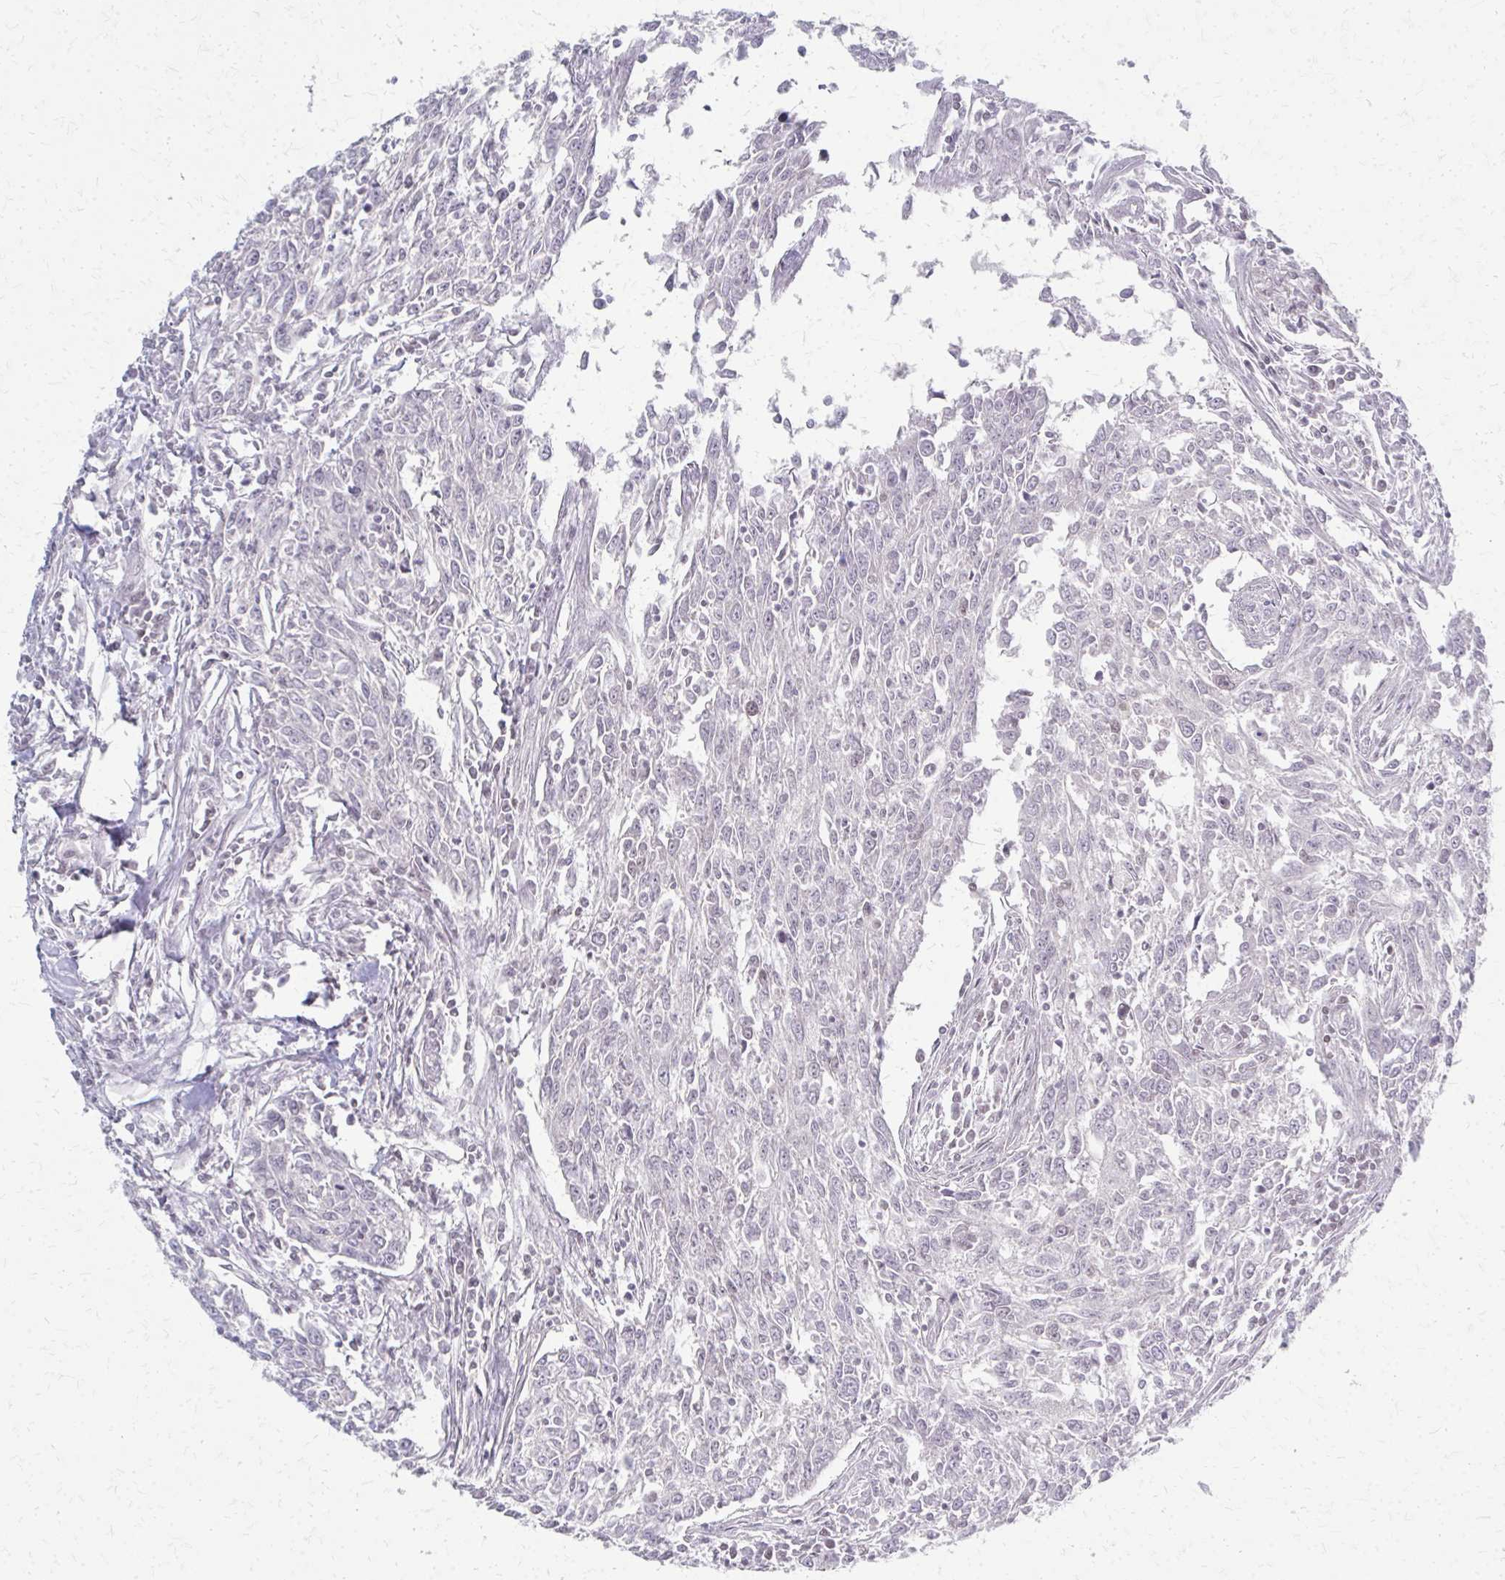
{"staining": {"intensity": "negative", "quantity": "none", "location": "none"}, "tissue": "breast cancer", "cell_type": "Tumor cells", "image_type": "cancer", "snomed": [{"axis": "morphology", "description": "Duct carcinoma"}, {"axis": "topography", "description": "Breast"}], "caption": "Intraductal carcinoma (breast) stained for a protein using immunohistochemistry (IHC) reveals no positivity tumor cells.", "gene": "NUDT16", "patient": {"sex": "female", "age": 50}}